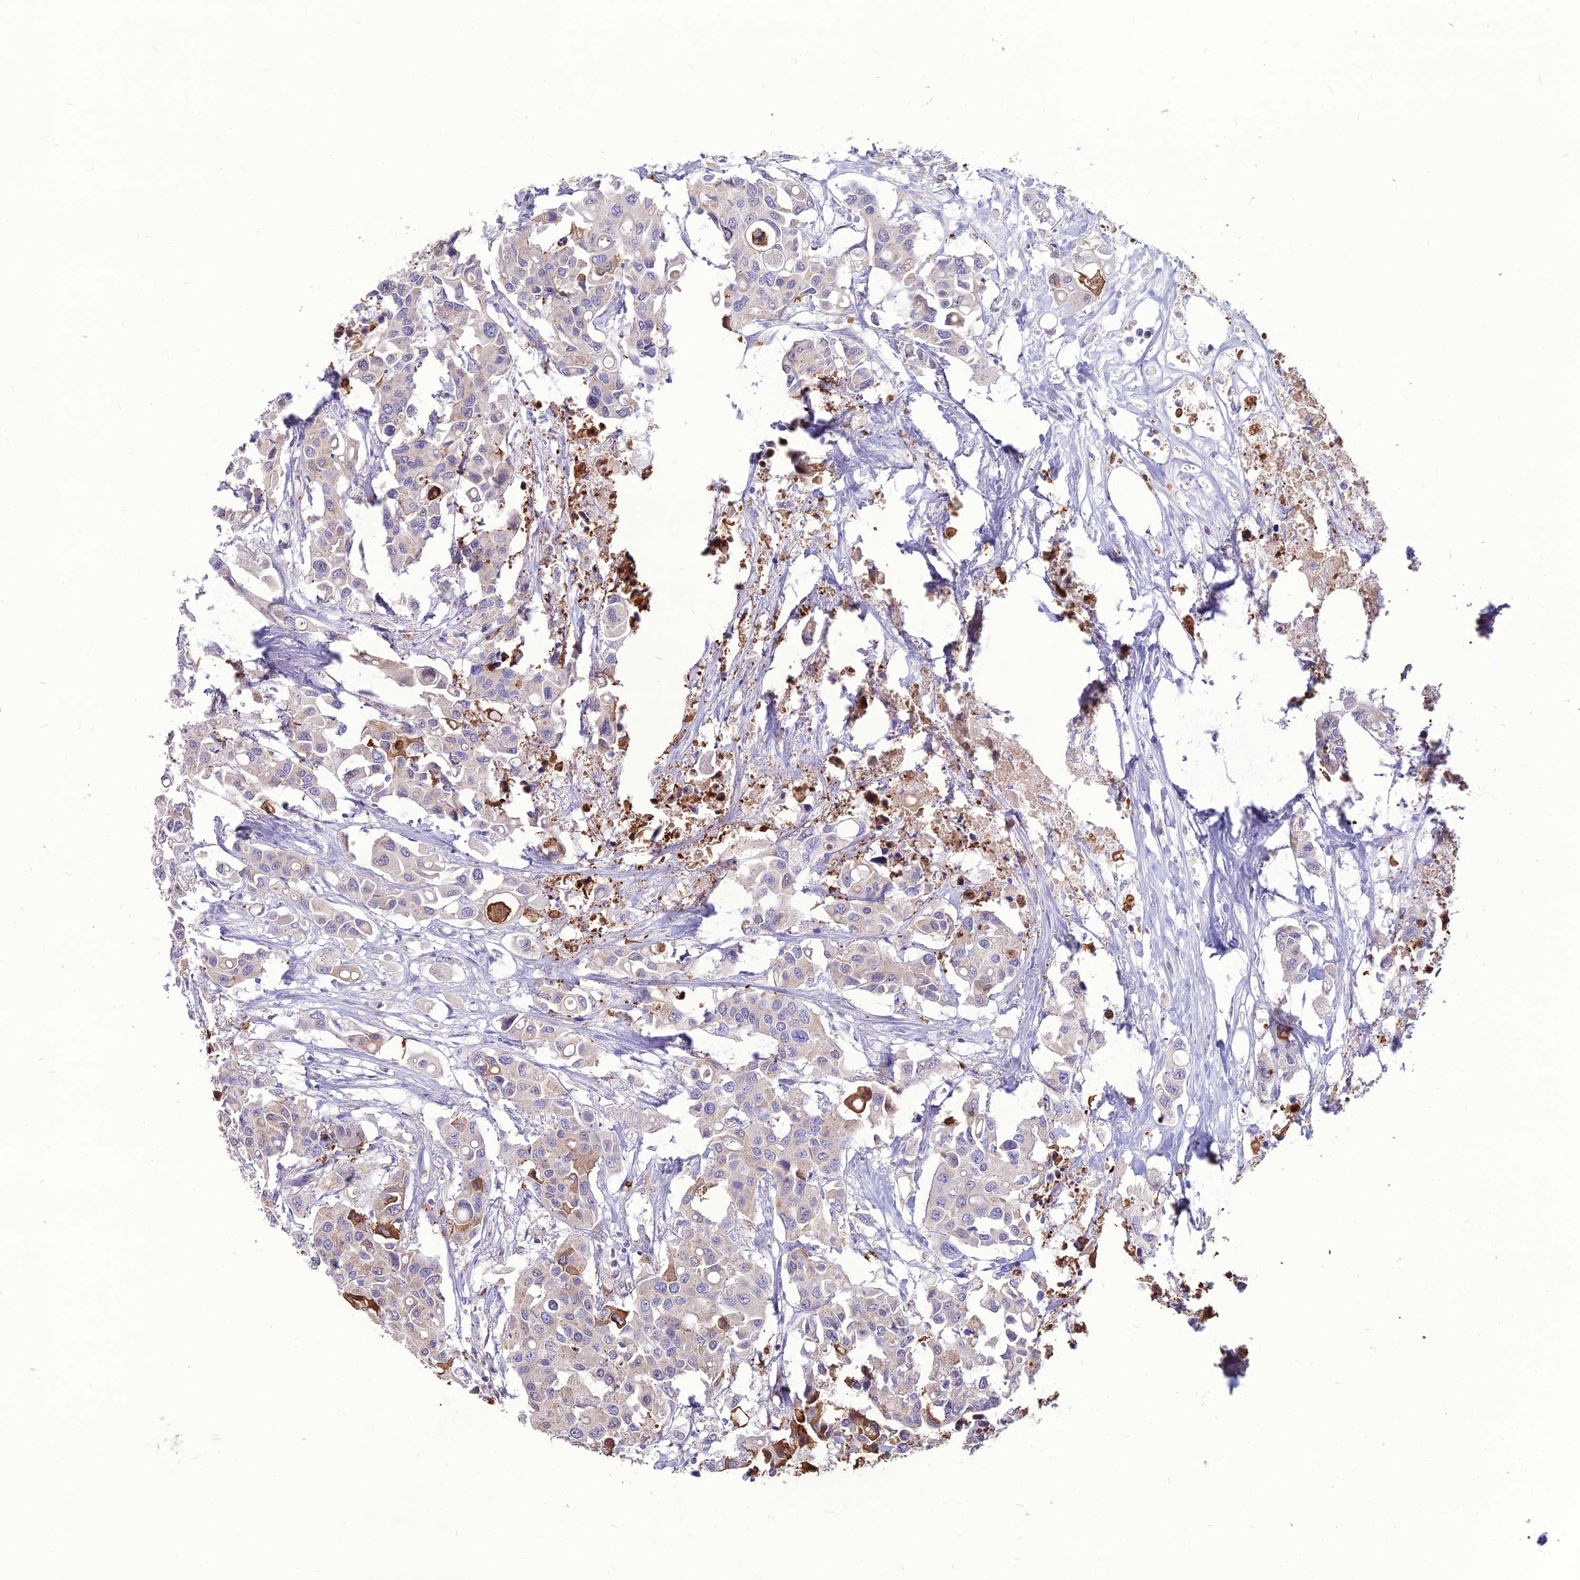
{"staining": {"intensity": "weak", "quantity": "<25%", "location": "cytoplasmic/membranous"}, "tissue": "colorectal cancer", "cell_type": "Tumor cells", "image_type": "cancer", "snomed": [{"axis": "morphology", "description": "Adenocarcinoma, NOS"}, {"axis": "topography", "description": "Colon"}], "caption": "Histopathology image shows no protein positivity in tumor cells of colorectal cancer tissue.", "gene": "PCED1B", "patient": {"sex": "male", "age": 77}}